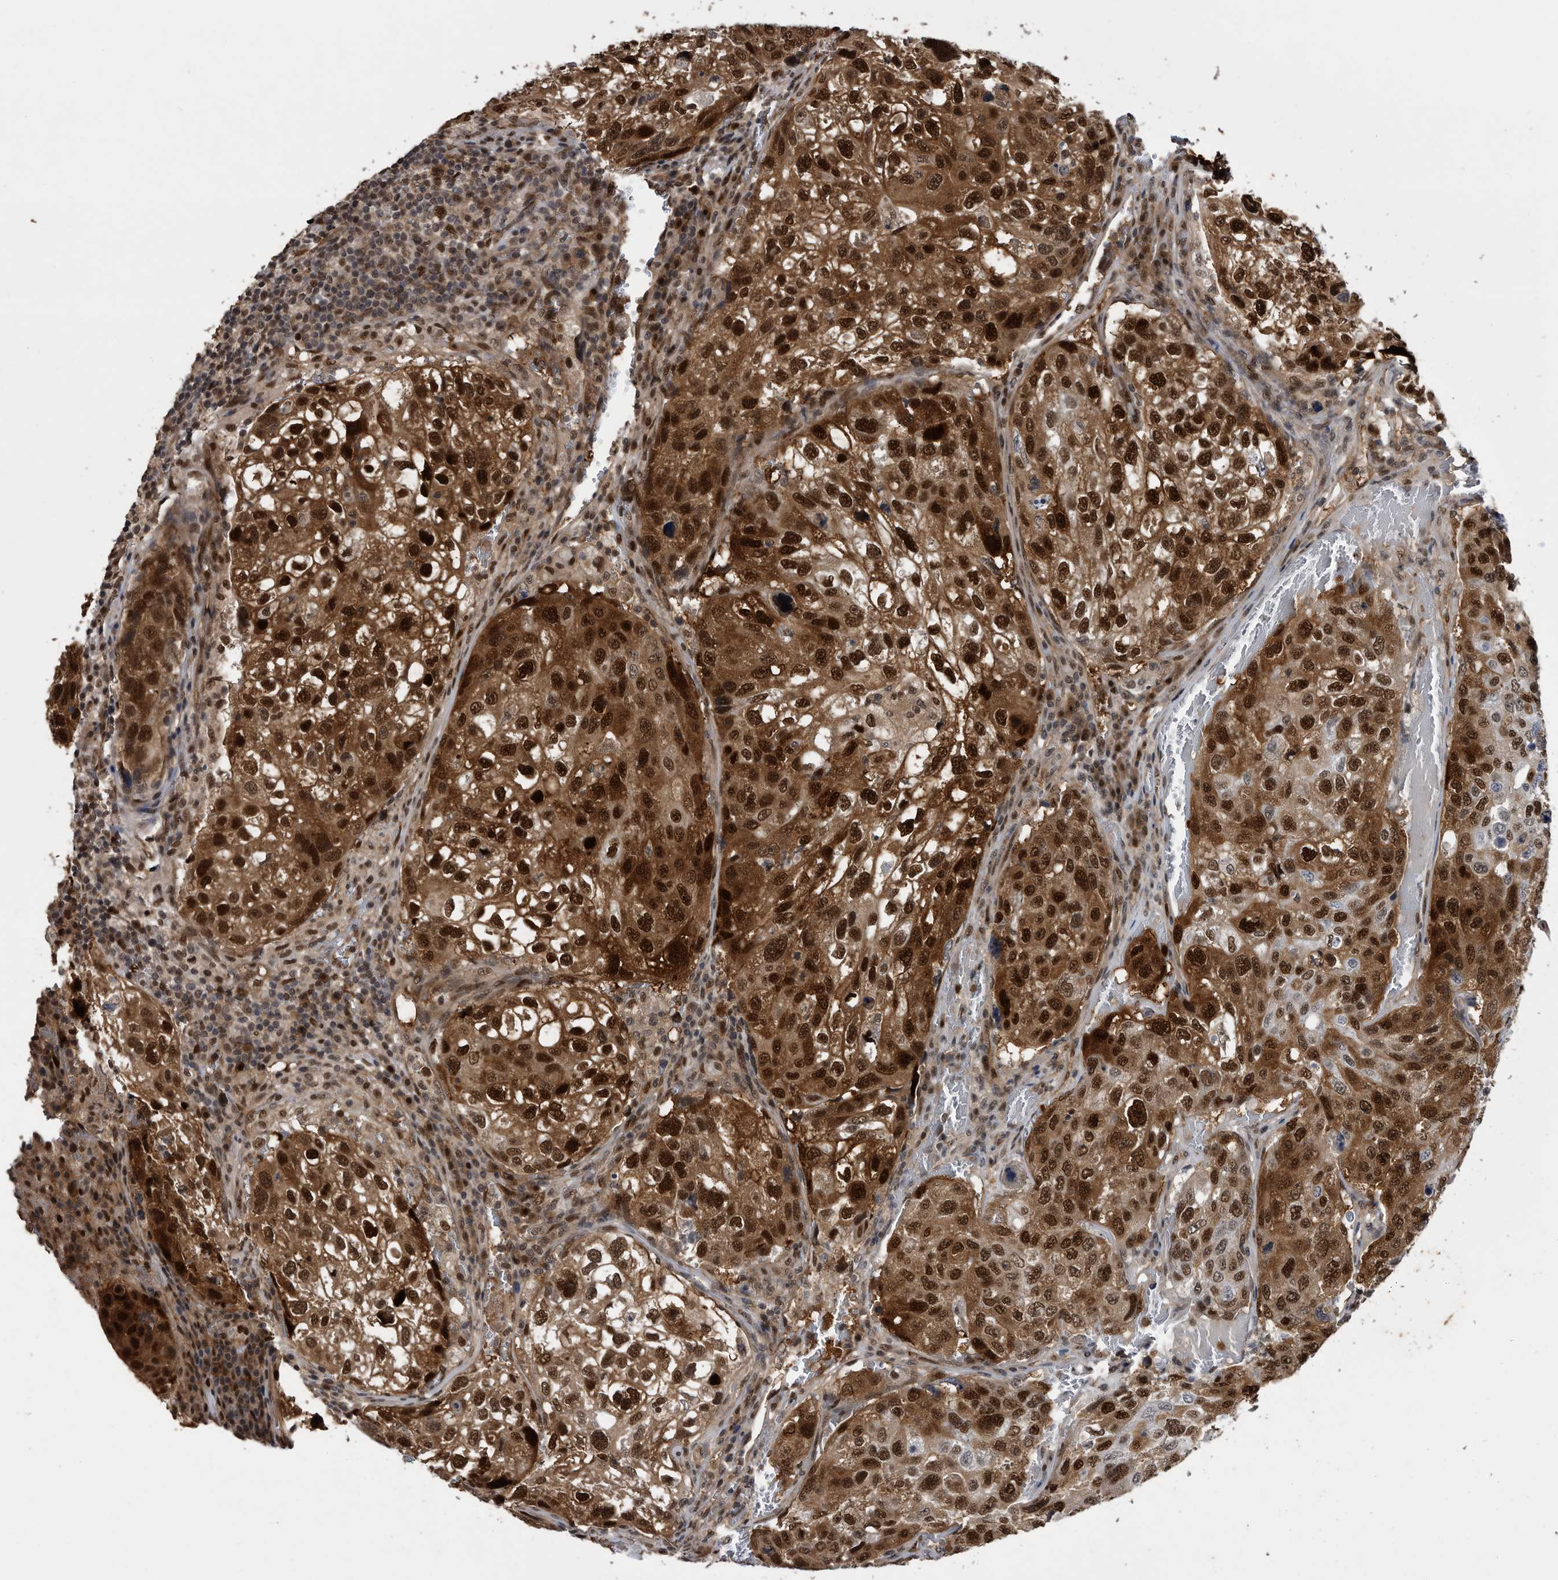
{"staining": {"intensity": "strong", "quantity": ">75%", "location": "cytoplasmic/membranous,nuclear"}, "tissue": "urothelial cancer", "cell_type": "Tumor cells", "image_type": "cancer", "snomed": [{"axis": "morphology", "description": "Urothelial carcinoma, High grade"}, {"axis": "topography", "description": "Lymph node"}, {"axis": "topography", "description": "Urinary bladder"}], "caption": "Brown immunohistochemical staining in human urothelial carcinoma (high-grade) shows strong cytoplasmic/membranous and nuclear staining in approximately >75% of tumor cells.", "gene": "RAD23B", "patient": {"sex": "male", "age": 51}}